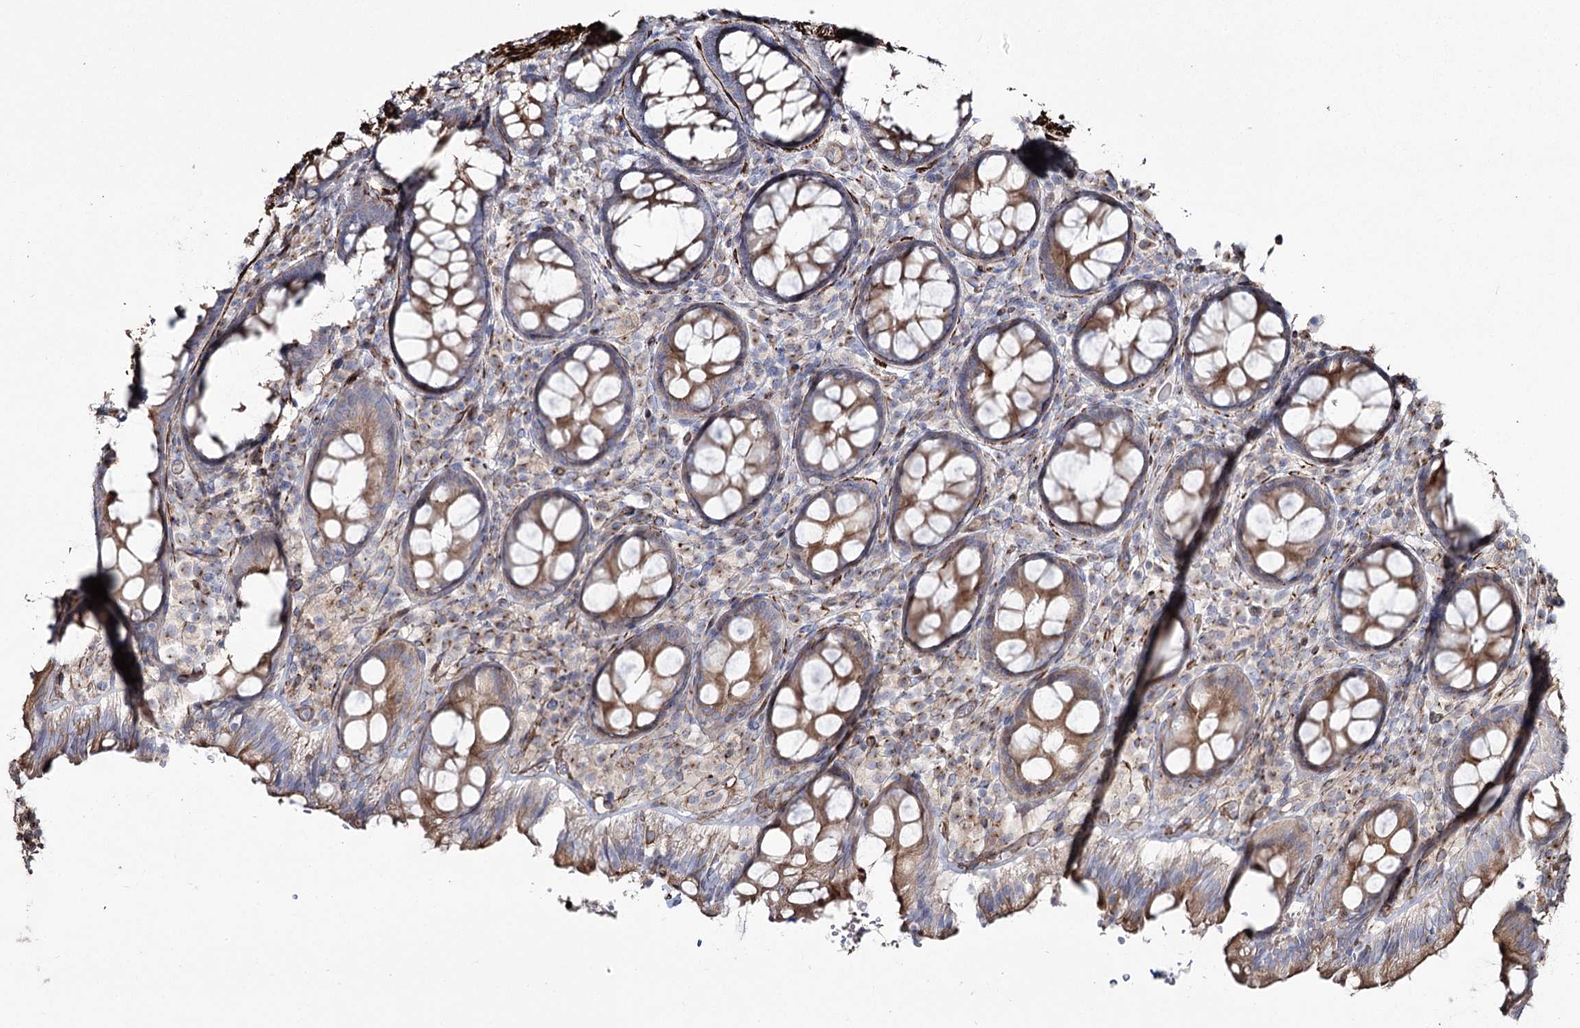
{"staining": {"intensity": "moderate", "quantity": "25%-75%", "location": "cytoplasmic/membranous"}, "tissue": "rectum", "cell_type": "Glandular cells", "image_type": "normal", "snomed": [{"axis": "morphology", "description": "Normal tissue, NOS"}, {"axis": "topography", "description": "Rectum"}], "caption": "This image shows IHC staining of benign human rectum, with medium moderate cytoplasmic/membranous positivity in approximately 25%-75% of glandular cells.", "gene": "SUMF1", "patient": {"sex": "male", "age": 83}}